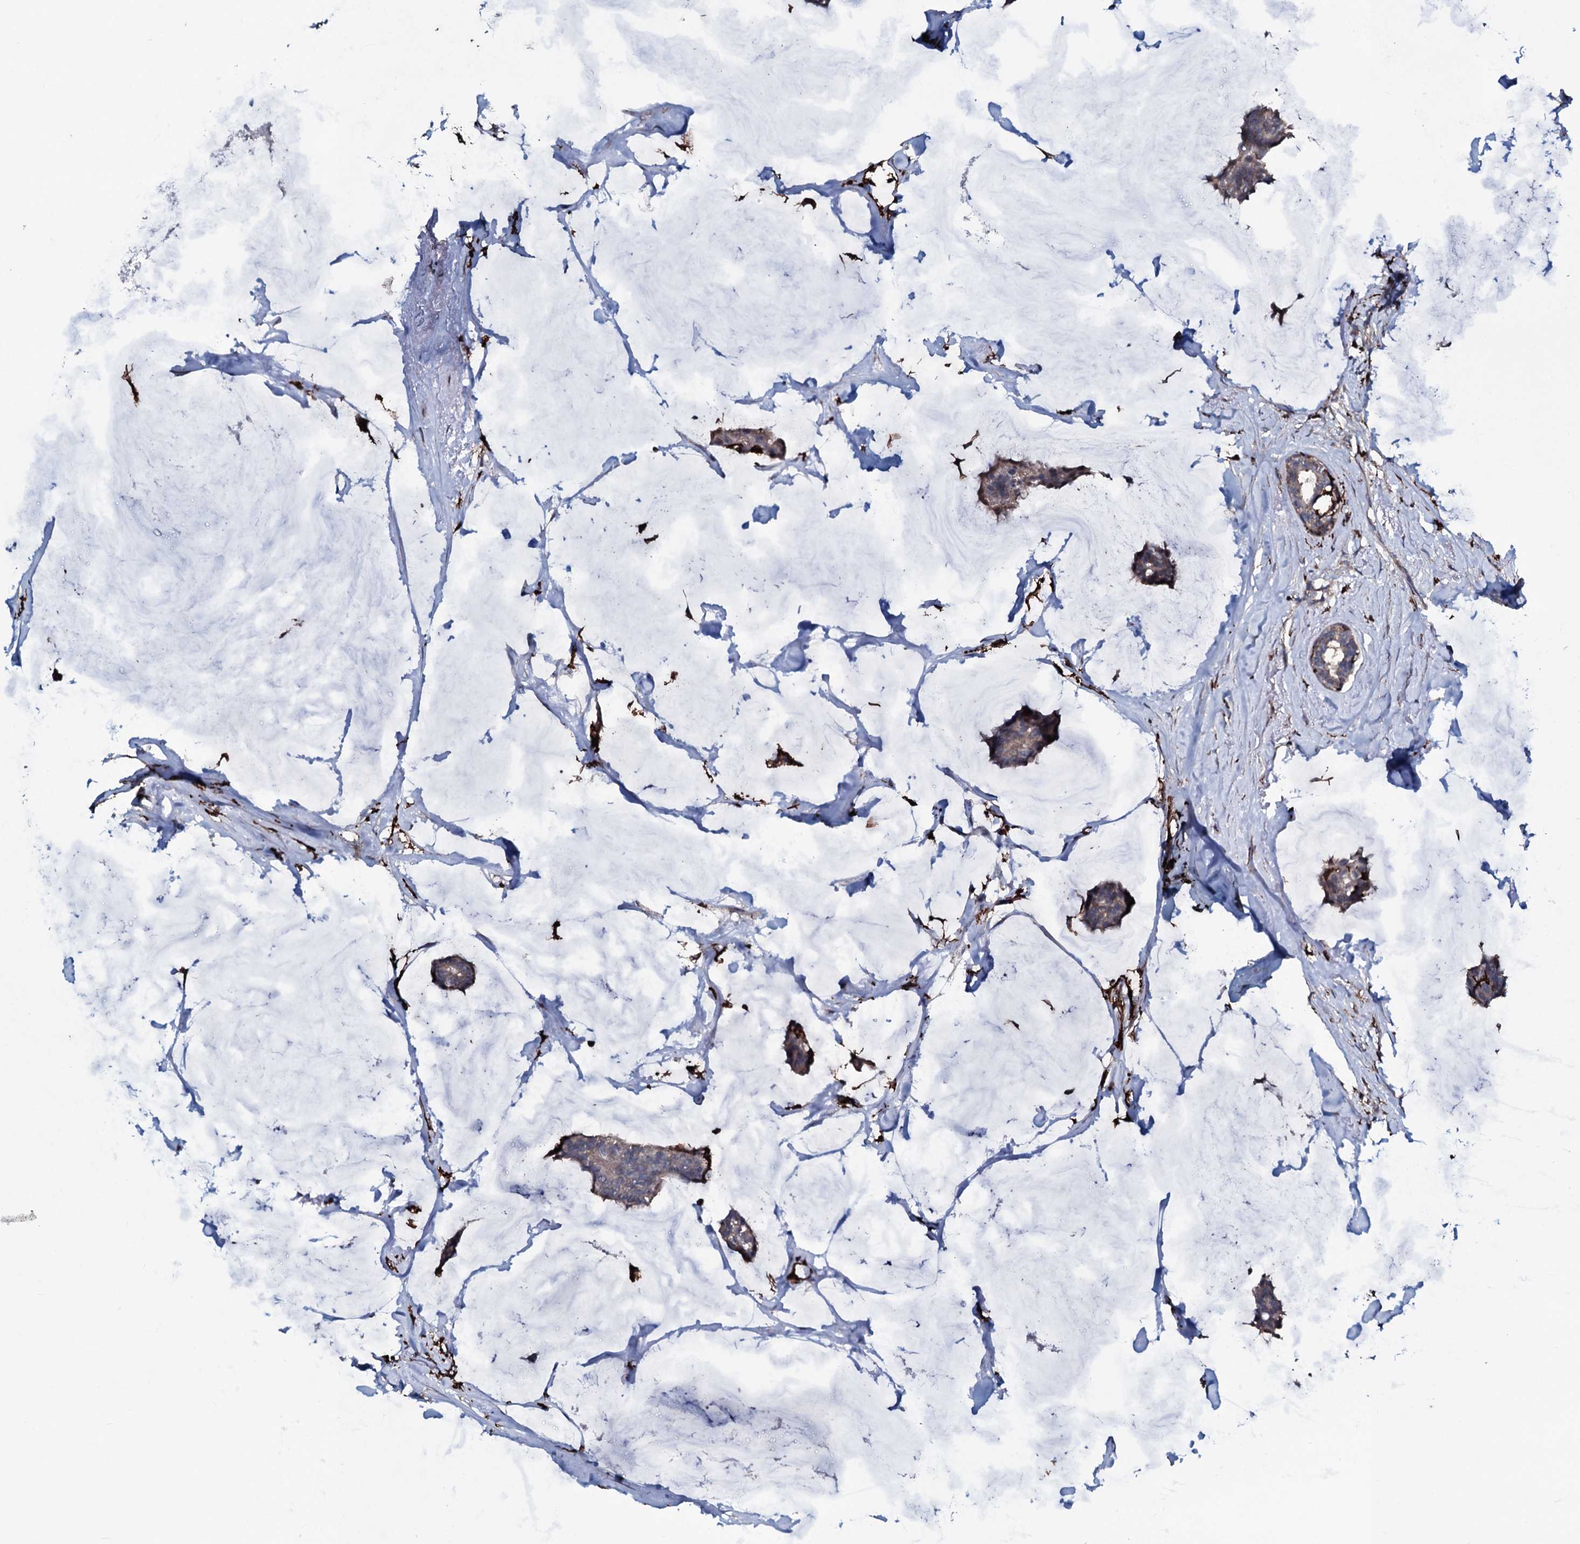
{"staining": {"intensity": "negative", "quantity": "none", "location": "none"}, "tissue": "breast cancer", "cell_type": "Tumor cells", "image_type": "cancer", "snomed": [{"axis": "morphology", "description": "Duct carcinoma"}, {"axis": "topography", "description": "Breast"}], "caption": "Protein analysis of breast cancer displays no significant expression in tumor cells. (DAB immunohistochemistry (IHC) with hematoxylin counter stain).", "gene": "OGFOD2", "patient": {"sex": "female", "age": 93}}